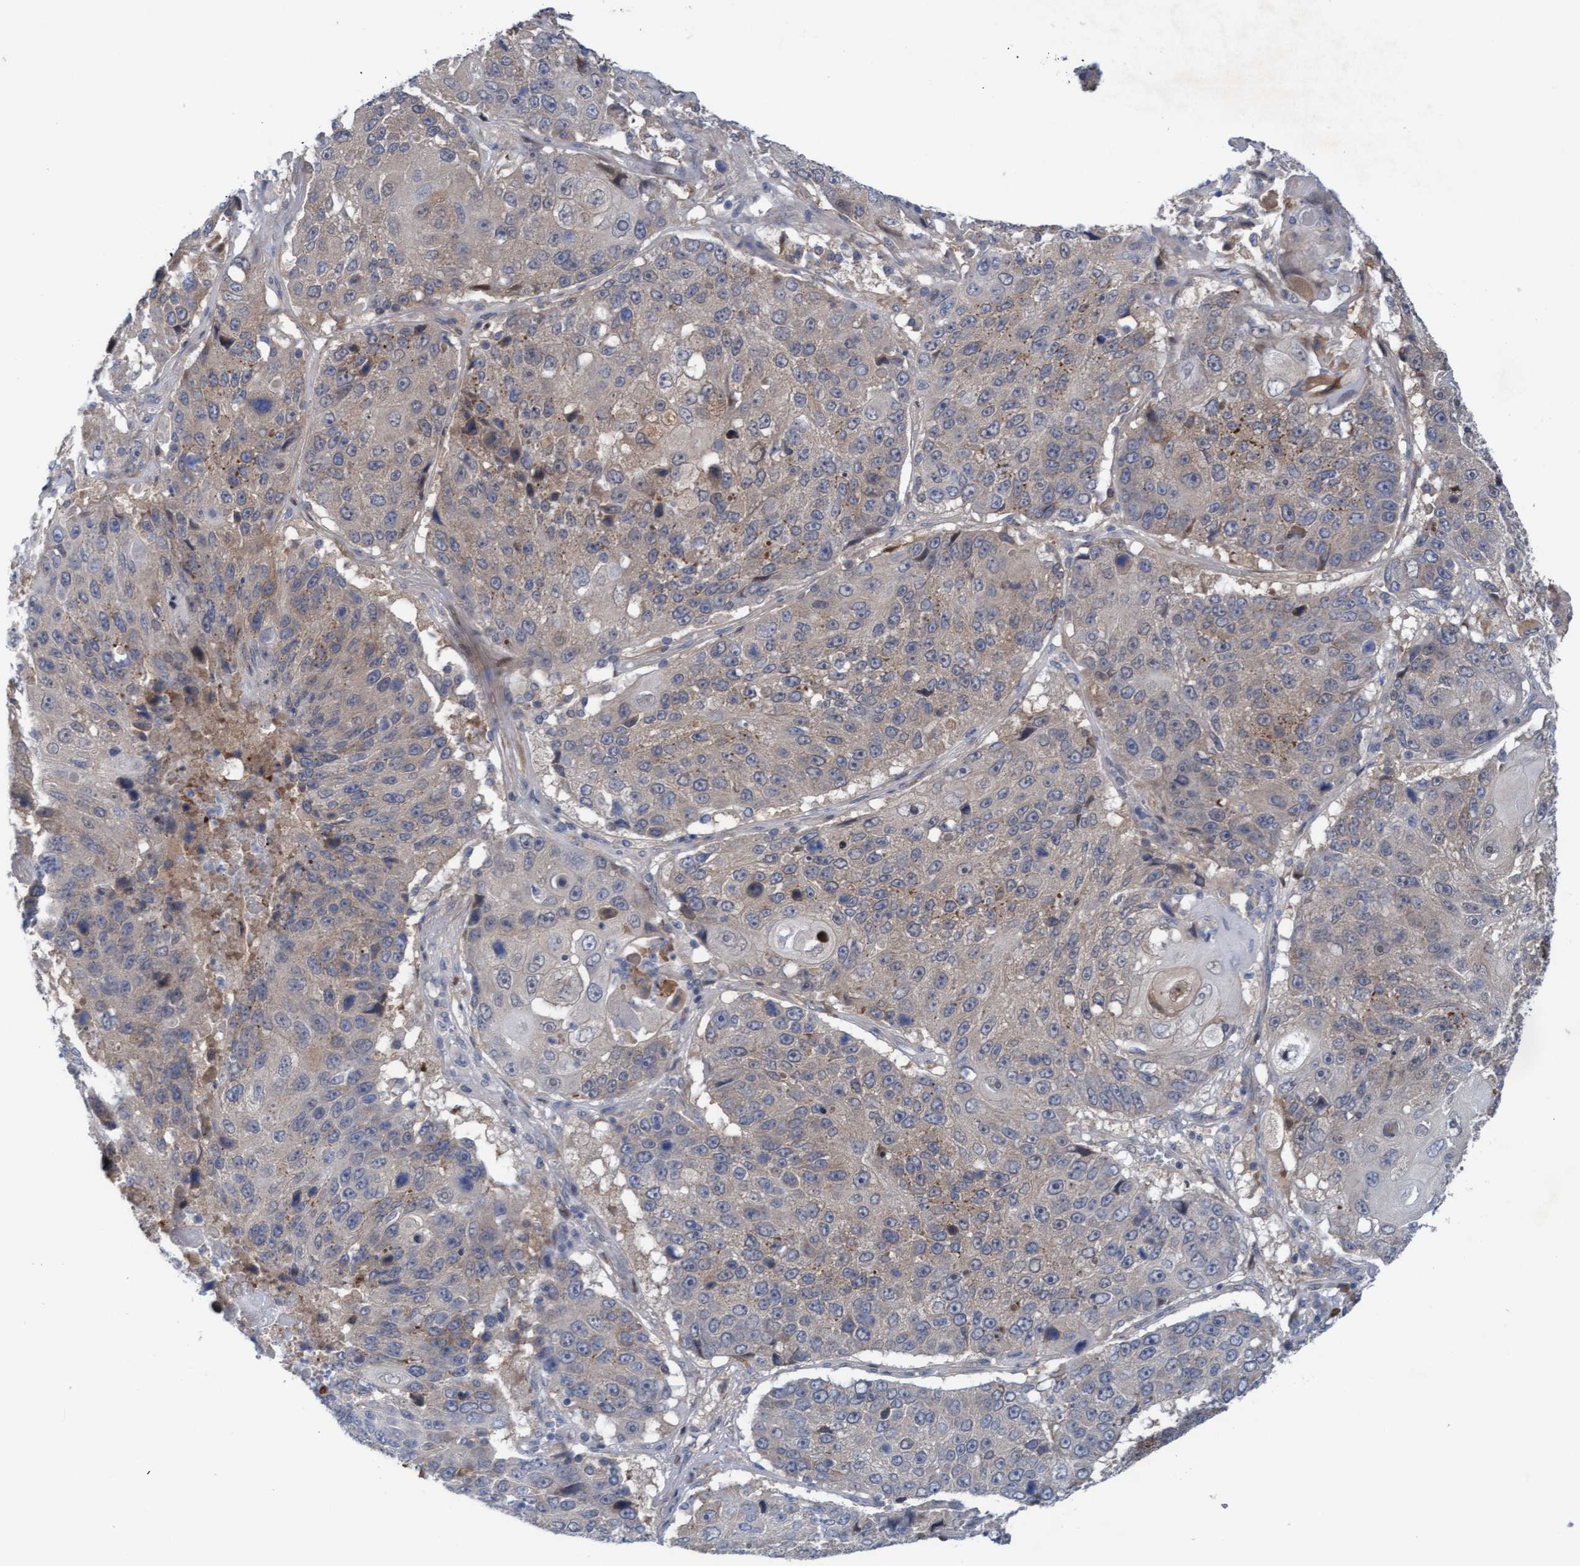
{"staining": {"intensity": "weak", "quantity": "<25%", "location": "cytoplasmic/membranous"}, "tissue": "lung cancer", "cell_type": "Tumor cells", "image_type": "cancer", "snomed": [{"axis": "morphology", "description": "Squamous cell carcinoma, NOS"}, {"axis": "topography", "description": "Lung"}], "caption": "High power microscopy photomicrograph of an immunohistochemistry (IHC) histopathology image of squamous cell carcinoma (lung), revealing no significant positivity in tumor cells. (Stains: DAB immunohistochemistry (IHC) with hematoxylin counter stain, Microscopy: brightfield microscopy at high magnification).", "gene": "PLCD1", "patient": {"sex": "male", "age": 61}}